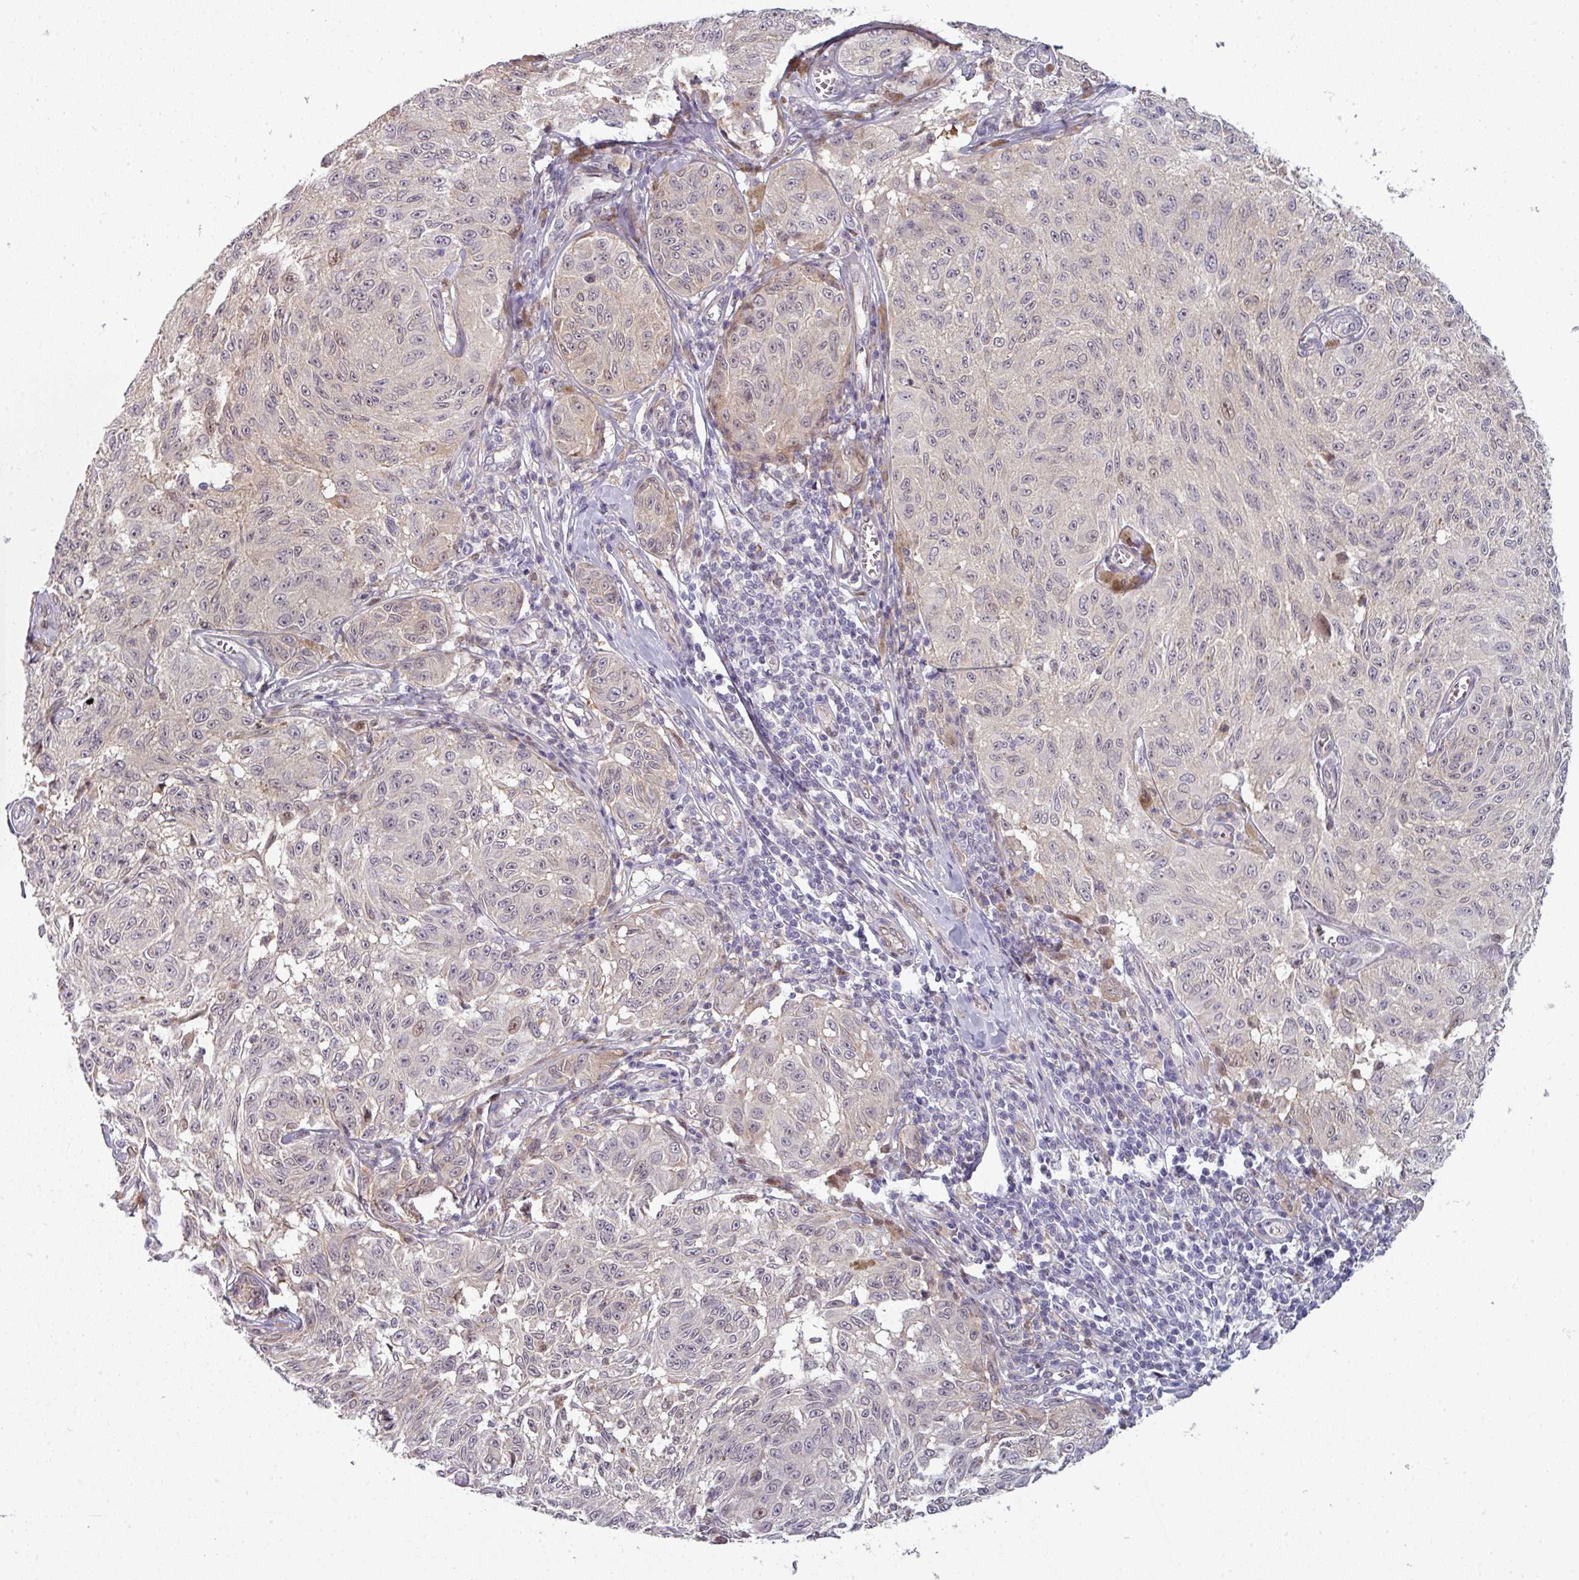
{"staining": {"intensity": "negative", "quantity": "none", "location": "none"}, "tissue": "melanoma", "cell_type": "Tumor cells", "image_type": "cancer", "snomed": [{"axis": "morphology", "description": "Malignant melanoma, NOS"}, {"axis": "topography", "description": "Skin"}], "caption": "A high-resolution histopathology image shows immunohistochemistry staining of malignant melanoma, which demonstrates no significant positivity in tumor cells.", "gene": "PRAMEF12", "patient": {"sex": "male", "age": 68}}